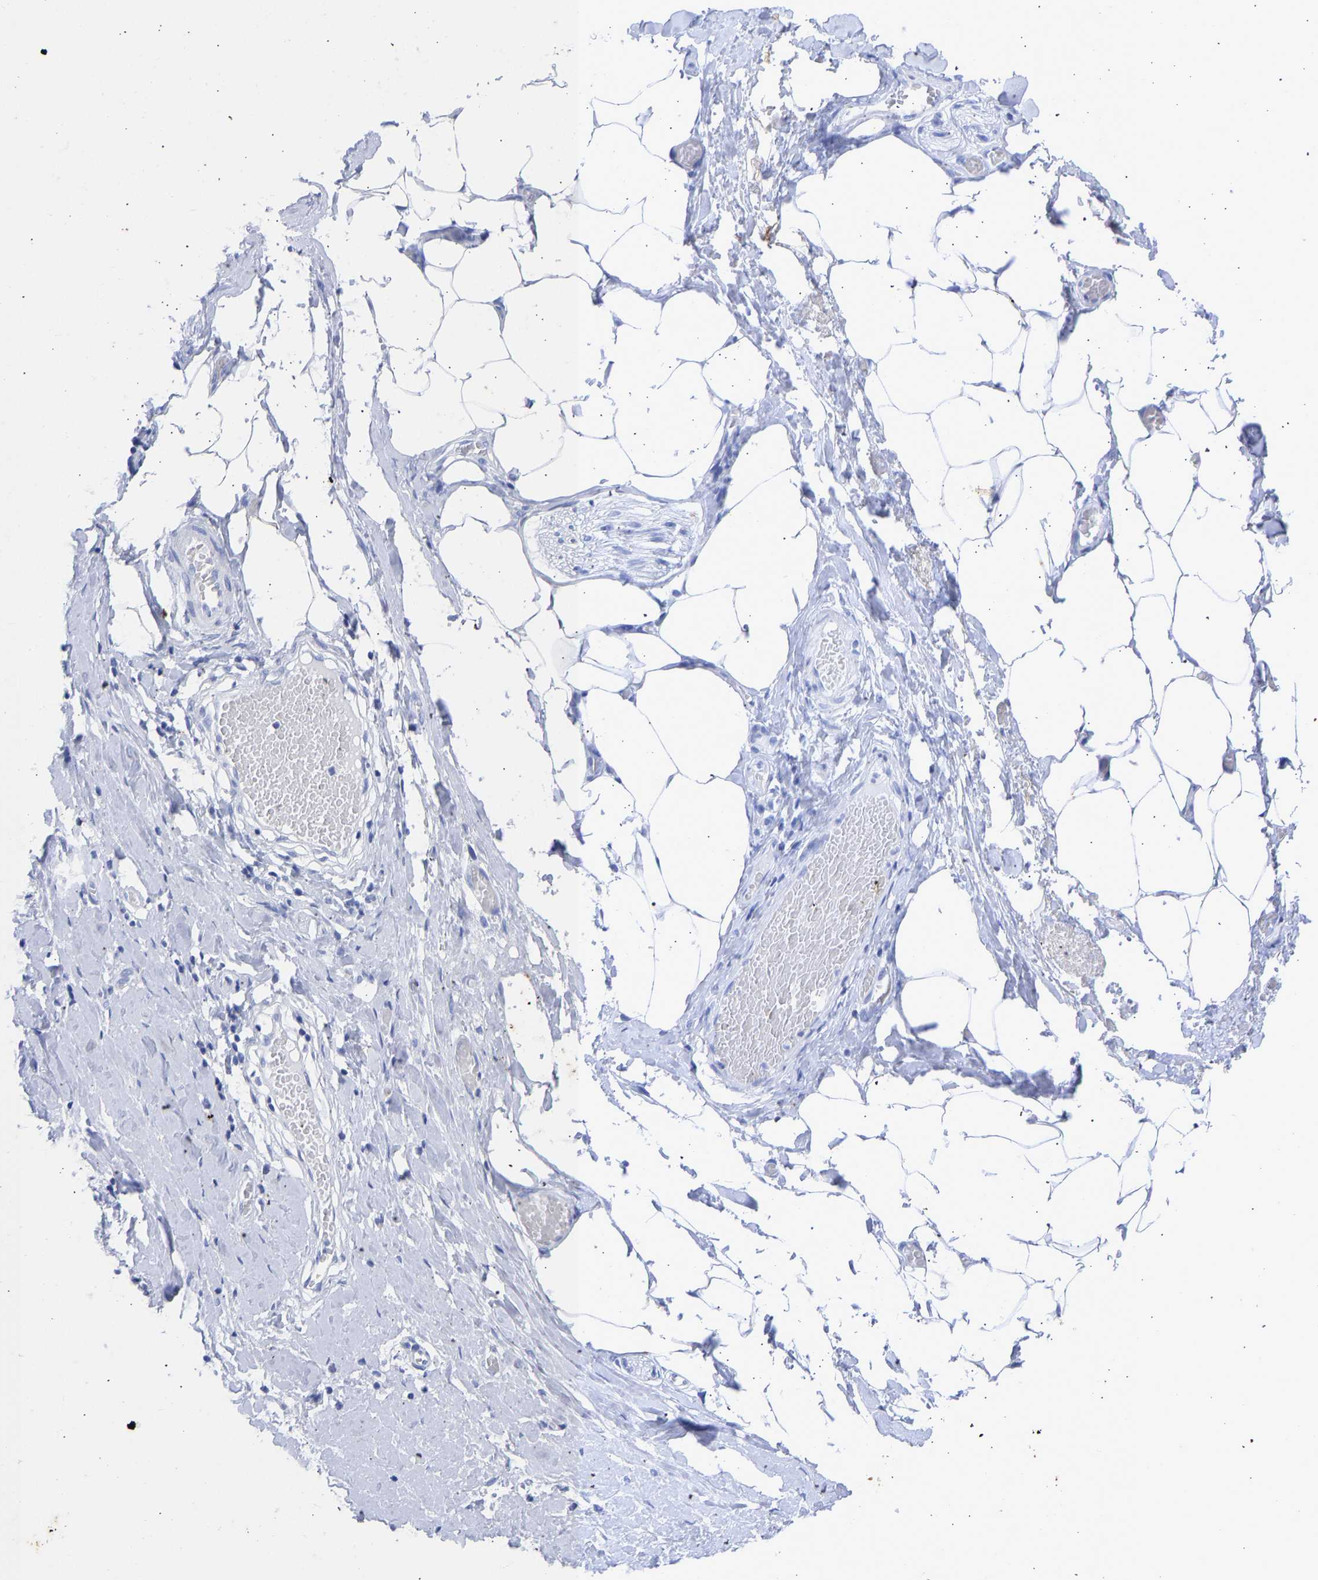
{"staining": {"intensity": "negative", "quantity": "none", "location": "none"}, "tissue": "adipose tissue", "cell_type": "Adipocytes", "image_type": "normal", "snomed": [{"axis": "morphology", "description": "Normal tissue, NOS"}, {"axis": "morphology", "description": "Adenocarcinoma, NOS"}, {"axis": "topography", "description": "Colon"}, {"axis": "topography", "description": "Peripheral nerve tissue"}], "caption": "Immunohistochemistry (IHC) of benign human adipose tissue reveals no staining in adipocytes.", "gene": "KRT1", "patient": {"sex": "male", "age": 14}}